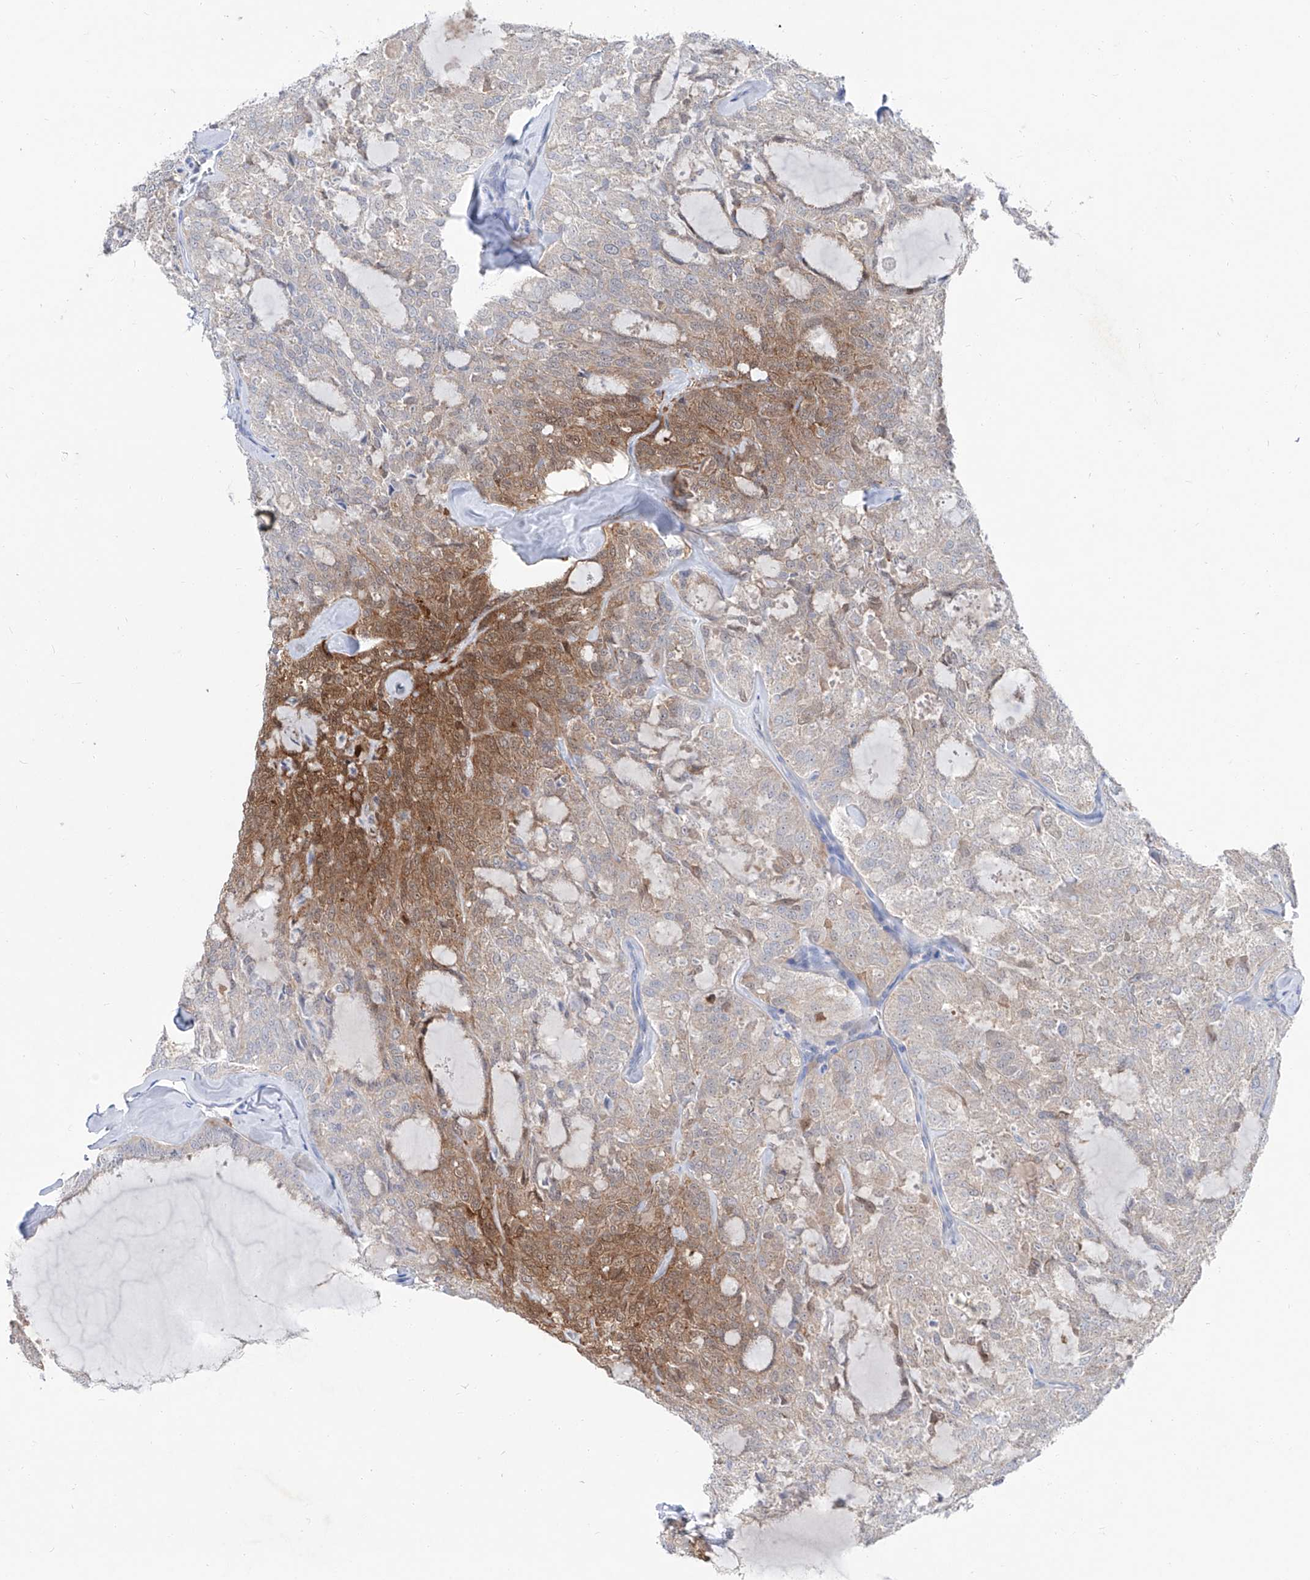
{"staining": {"intensity": "moderate", "quantity": "<25%", "location": "cytoplasmic/membranous"}, "tissue": "thyroid cancer", "cell_type": "Tumor cells", "image_type": "cancer", "snomed": [{"axis": "morphology", "description": "Follicular adenoma carcinoma, NOS"}, {"axis": "topography", "description": "Thyroid gland"}], "caption": "IHC micrograph of neoplastic tissue: human thyroid cancer stained using IHC demonstrates low levels of moderate protein expression localized specifically in the cytoplasmic/membranous of tumor cells, appearing as a cytoplasmic/membranous brown color.", "gene": "UFL1", "patient": {"sex": "male", "age": 75}}